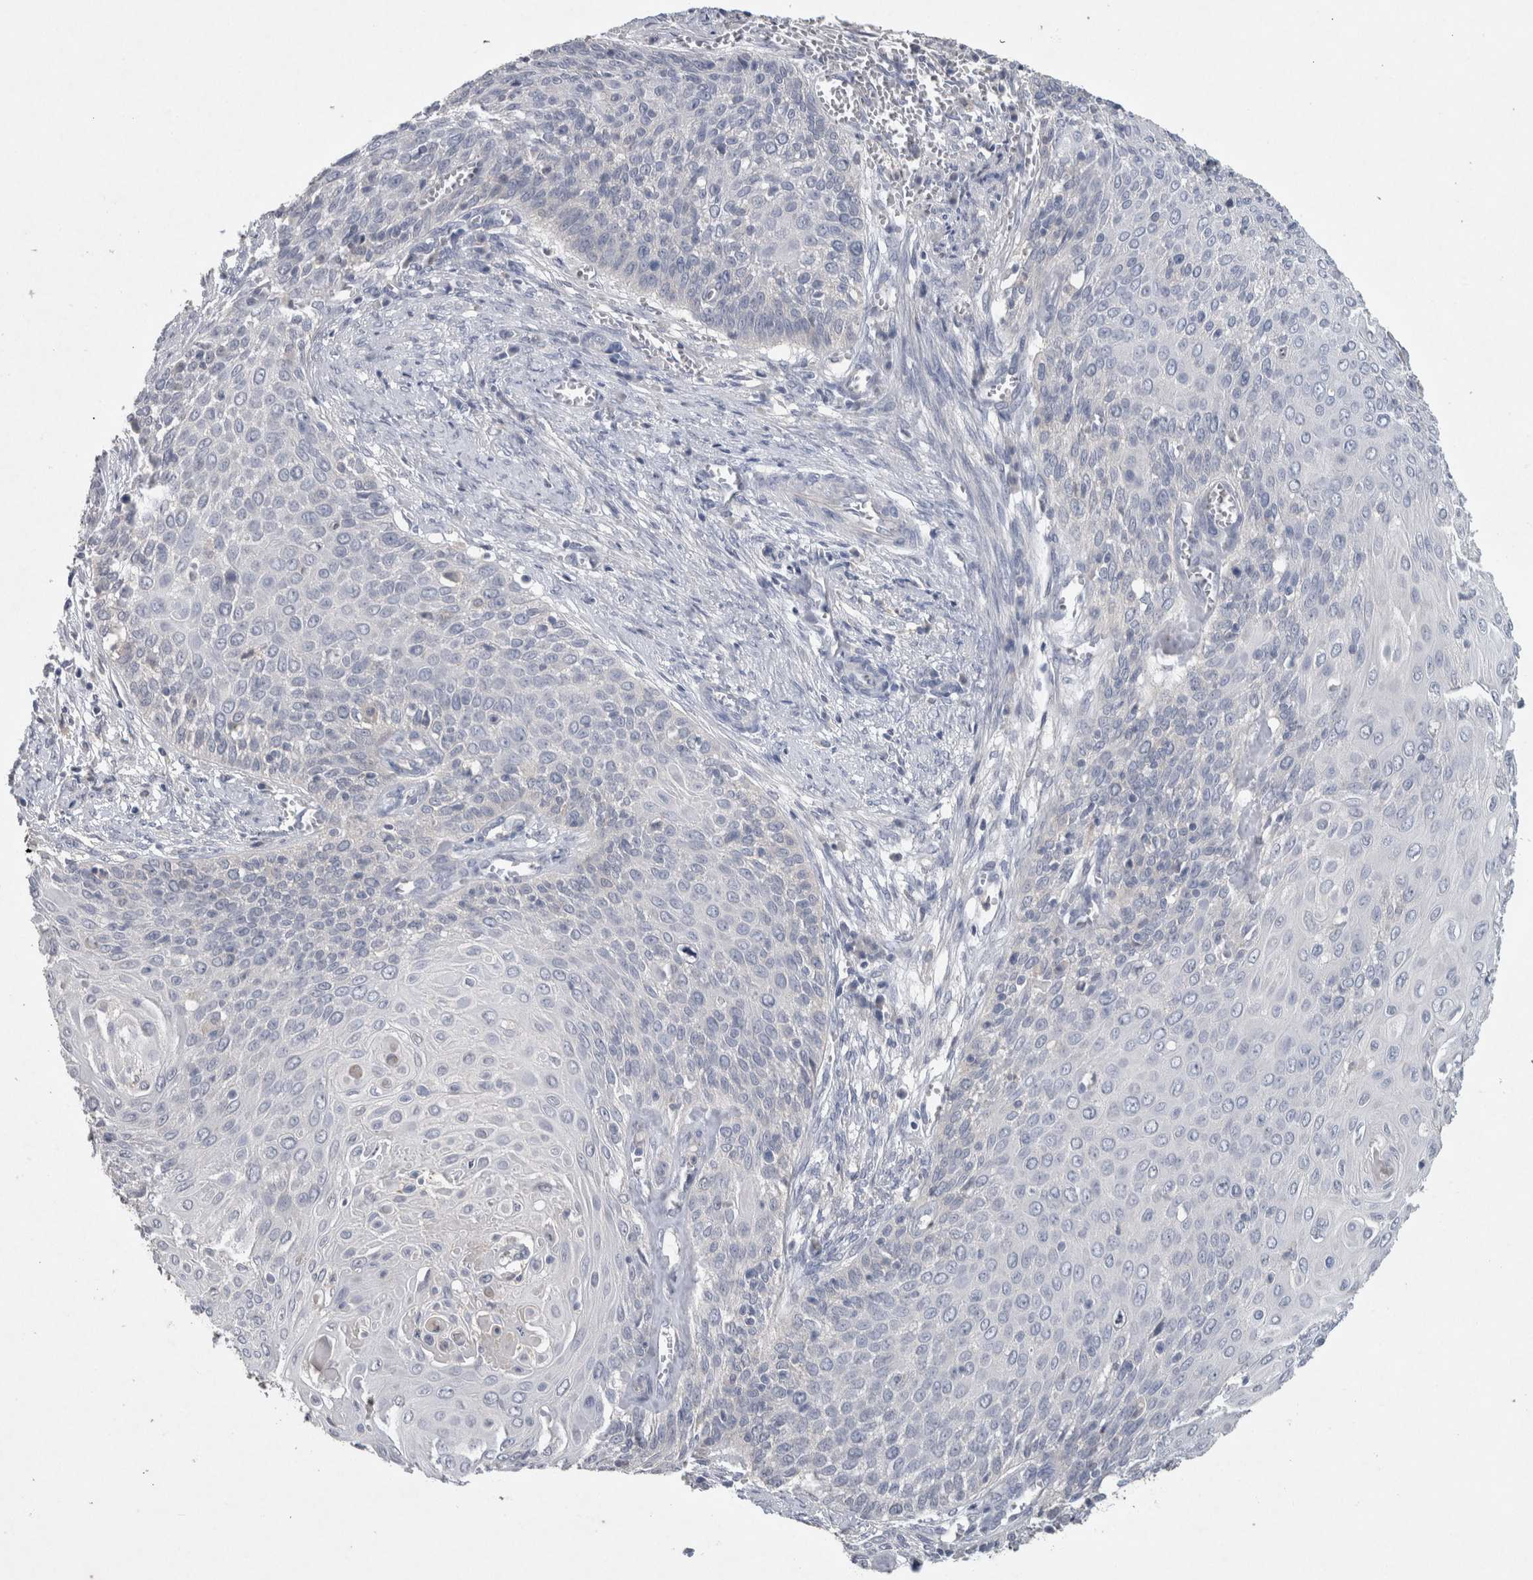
{"staining": {"intensity": "negative", "quantity": "none", "location": "none"}, "tissue": "cervical cancer", "cell_type": "Tumor cells", "image_type": "cancer", "snomed": [{"axis": "morphology", "description": "Squamous cell carcinoma, NOS"}, {"axis": "topography", "description": "Cervix"}], "caption": "A high-resolution histopathology image shows IHC staining of cervical cancer (squamous cell carcinoma), which demonstrates no significant staining in tumor cells.", "gene": "HEXD", "patient": {"sex": "female", "age": 39}}